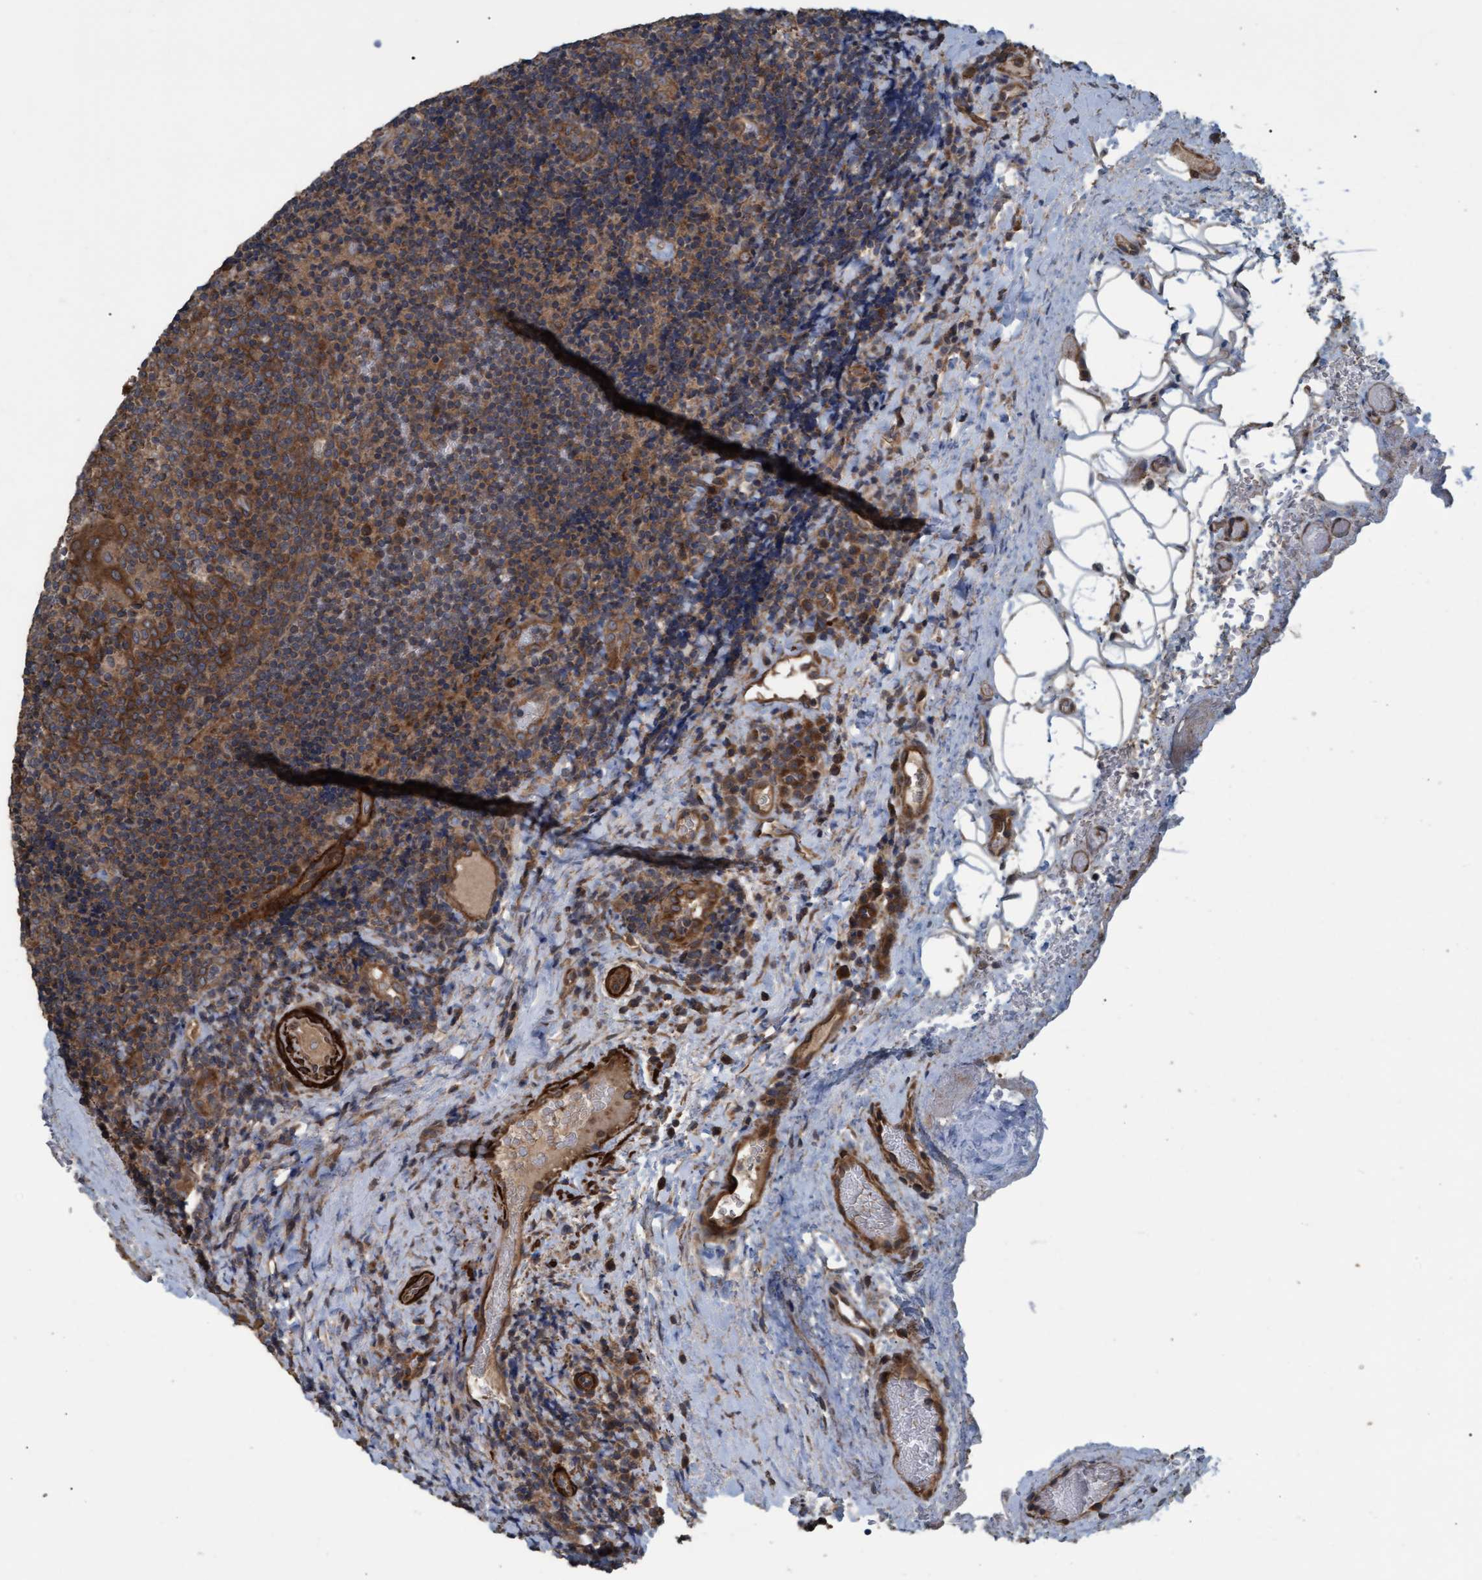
{"staining": {"intensity": "moderate", "quantity": "25%-75%", "location": "cytoplasmic/membranous"}, "tissue": "lymphoma", "cell_type": "Tumor cells", "image_type": "cancer", "snomed": [{"axis": "morphology", "description": "Malignant lymphoma, non-Hodgkin's type, High grade"}, {"axis": "topography", "description": "Tonsil"}], "caption": "Immunohistochemistry micrograph of neoplastic tissue: lymphoma stained using immunohistochemistry (IHC) reveals medium levels of moderate protein expression localized specifically in the cytoplasmic/membranous of tumor cells, appearing as a cytoplasmic/membranous brown color.", "gene": "GGT6", "patient": {"sex": "female", "age": 36}}